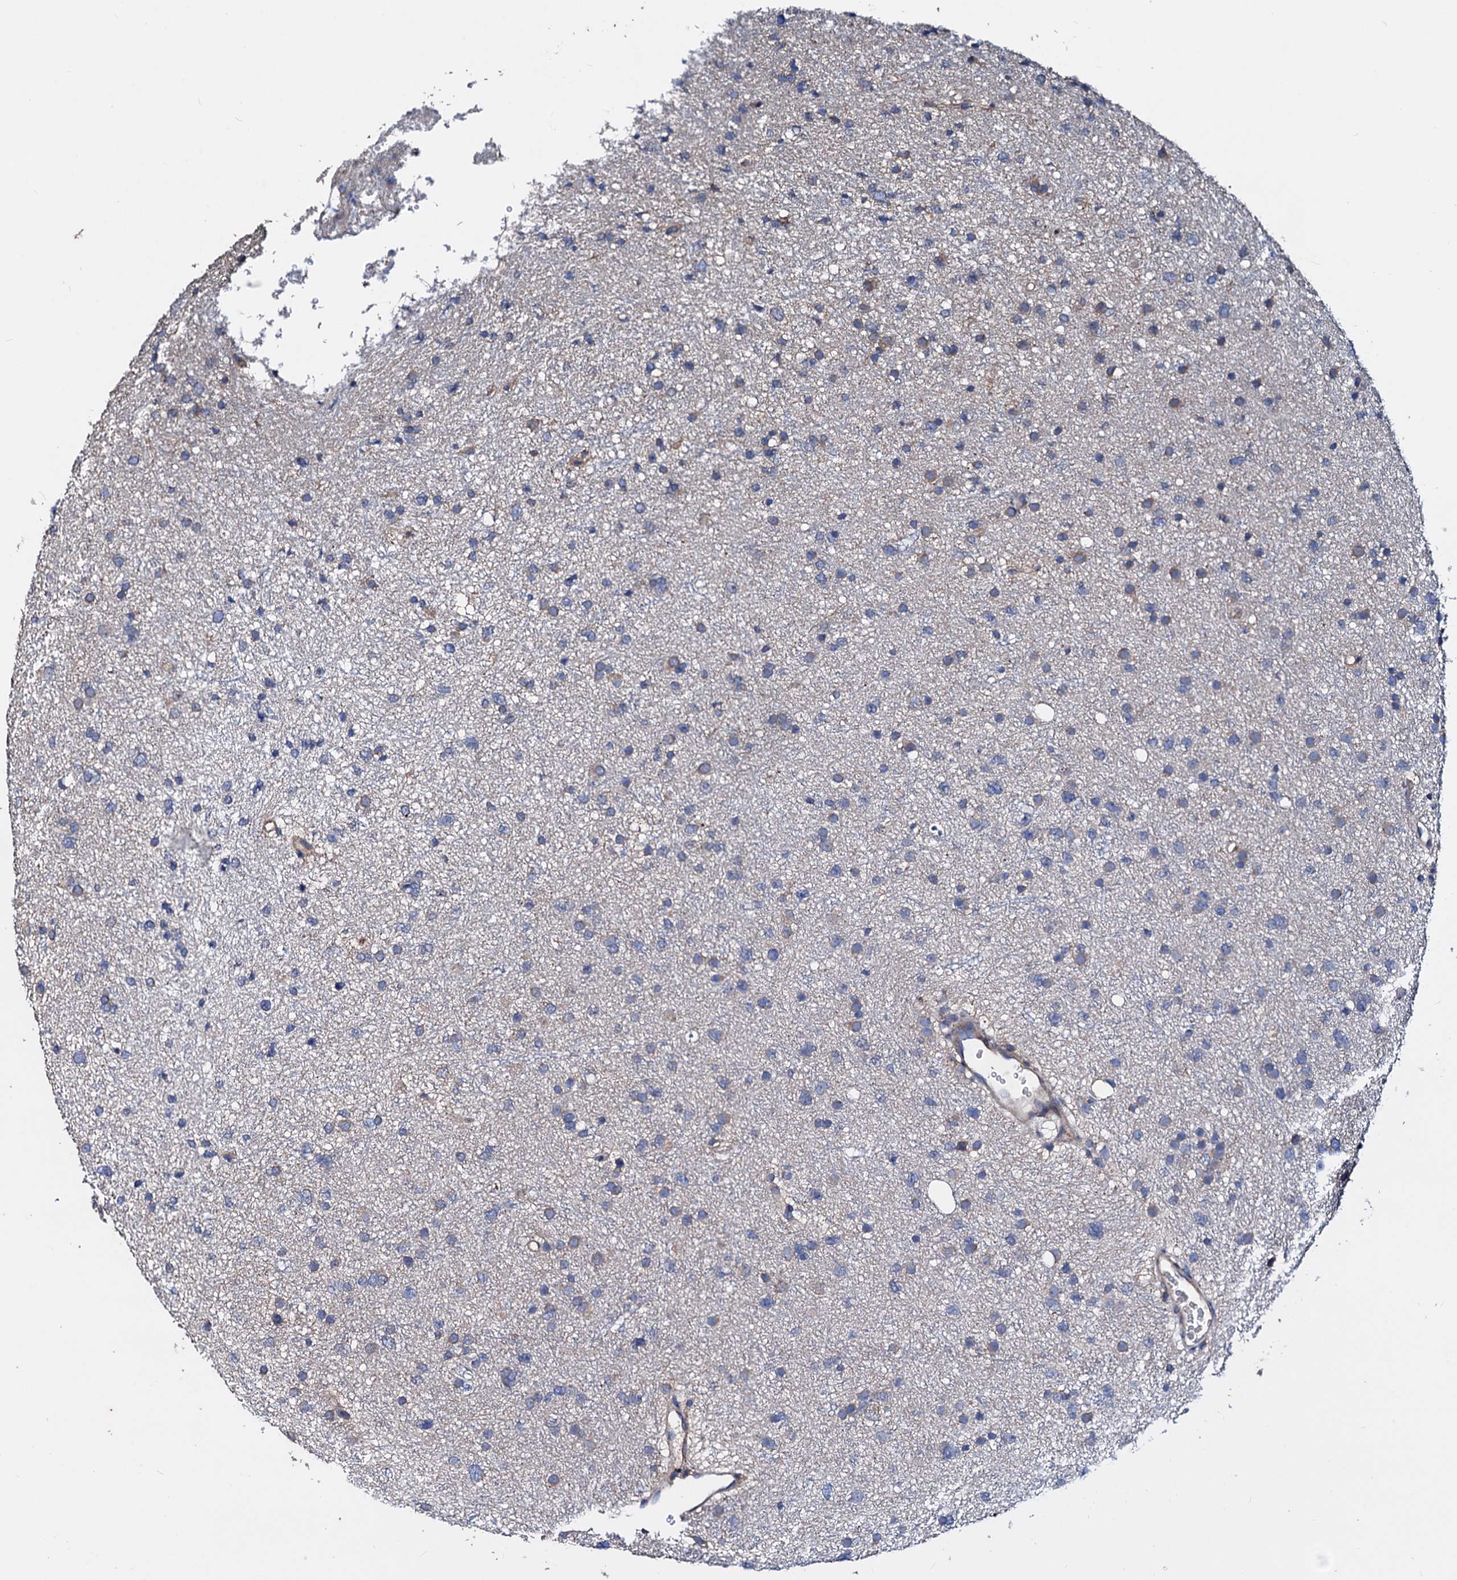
{"staining": {"intensity": "weak", "quantity": "<25%", "location": "cytoplasmic/membranous"}, "tissue": "glioma", "cell_type": "Tumor cells", "image_type": "cancer", "snomed": [{"axis": "morphology", "description": "Glioma, malignant, Low grade"}, {"axis": "topography", "description": "Cerebral cortex"}], "caption": "Tumor cells are negative for protein expression in human glioma.", "gene": "AKAP11", "patient": {"sex": "female", "age": 39}}